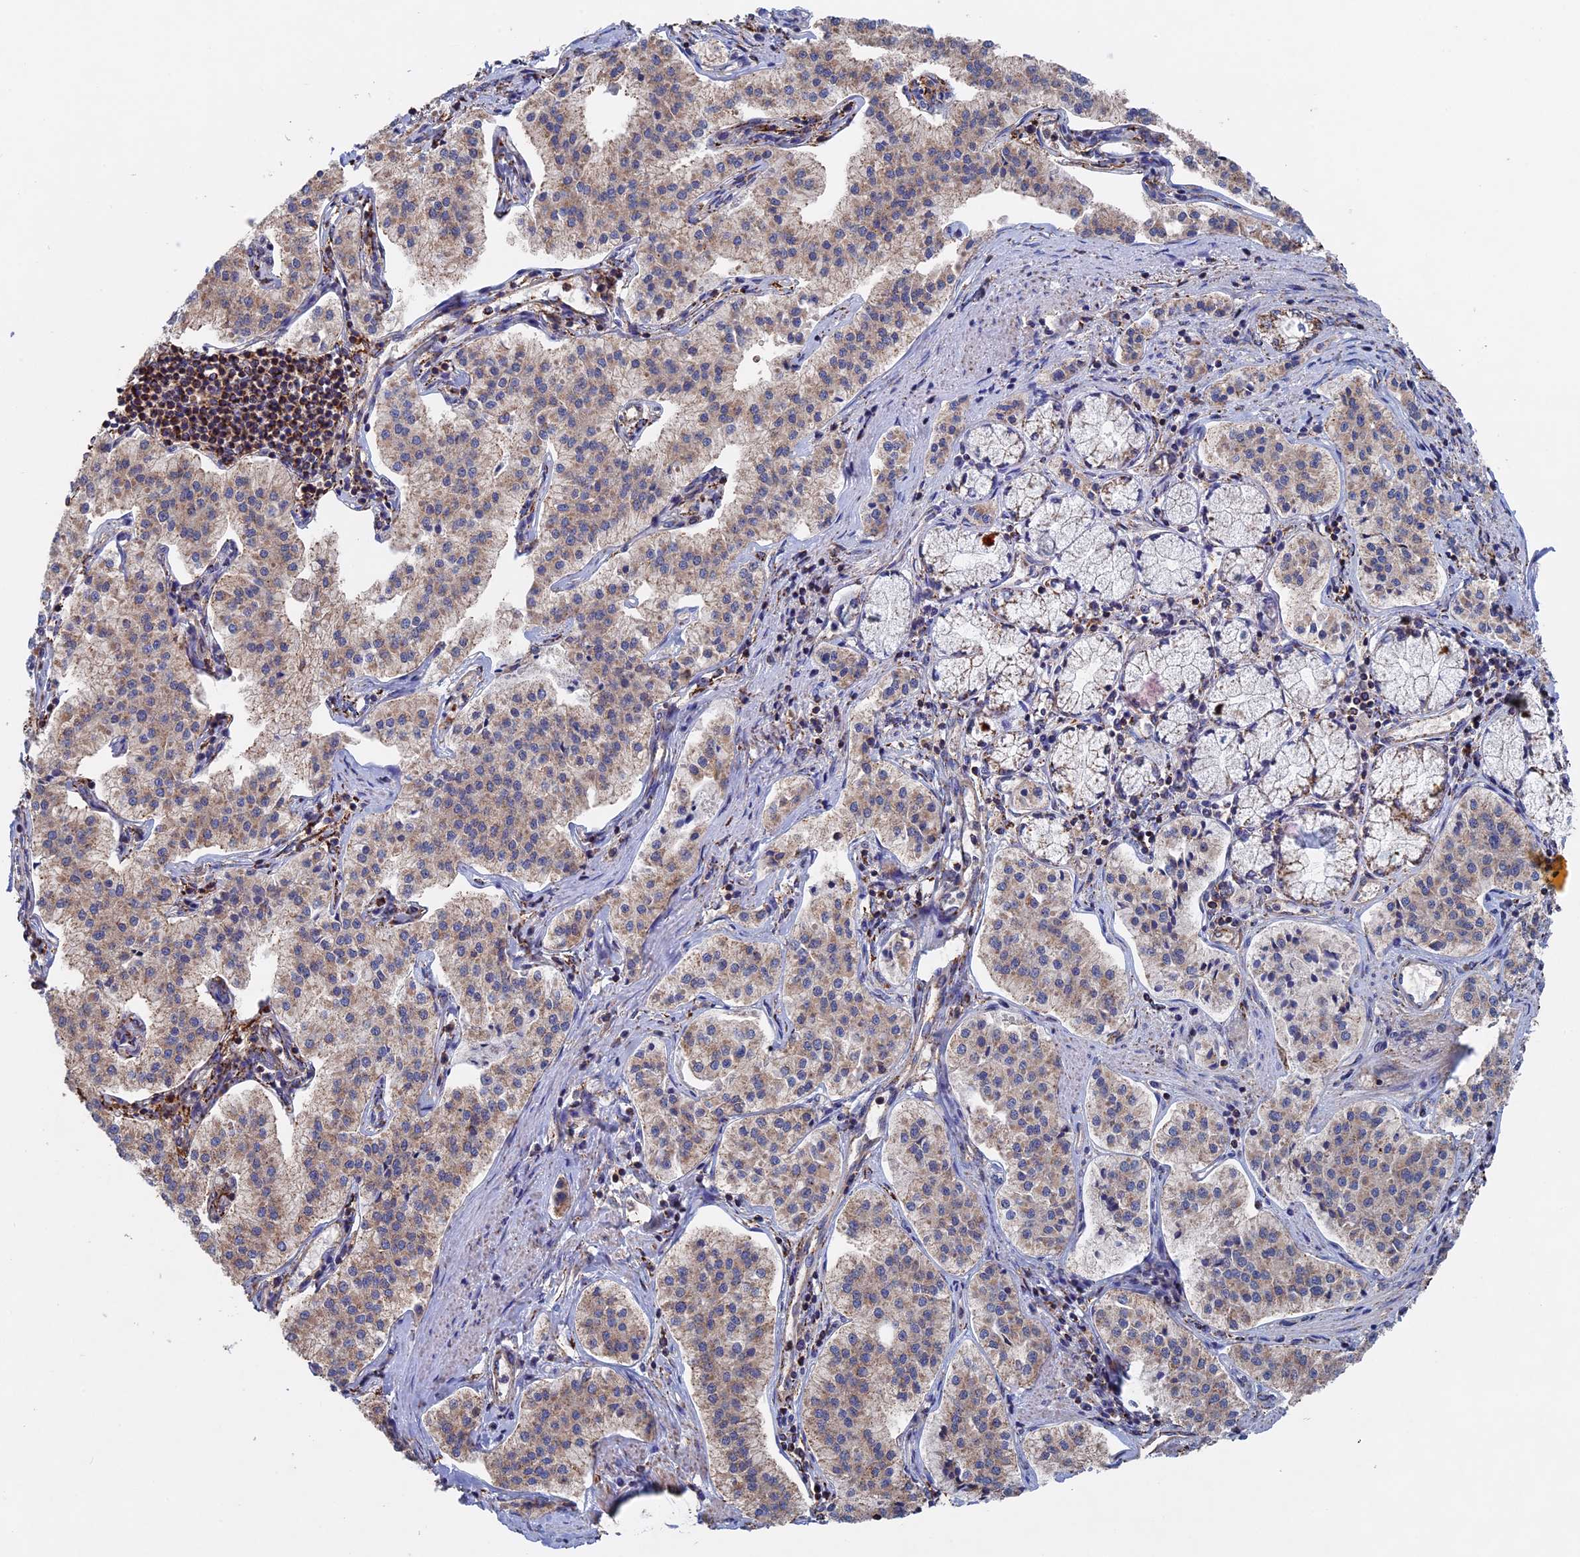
{"staining": {"intensity": "weak", "quantity": ">75%", "location": "cytoplasmic/membranous"}, "tissue": "pancreatic cancer", "cell_type": "Tumor cells", "image_type": "cancer", "snomed": [{"axis": "morphology", "description": "Adenocarcinoma, NOS"}, {"axis": "topography", "description": "Pancreas"}], "caption": "Adenocarcinoma (pancreatic) stained for a protein (brown) exhibits weak cytoplasmic/membranous positive staining in approximately >75% of tumor cells.", "gene": "SEC24D", "patient": {"sex": "female", "age": 50}}